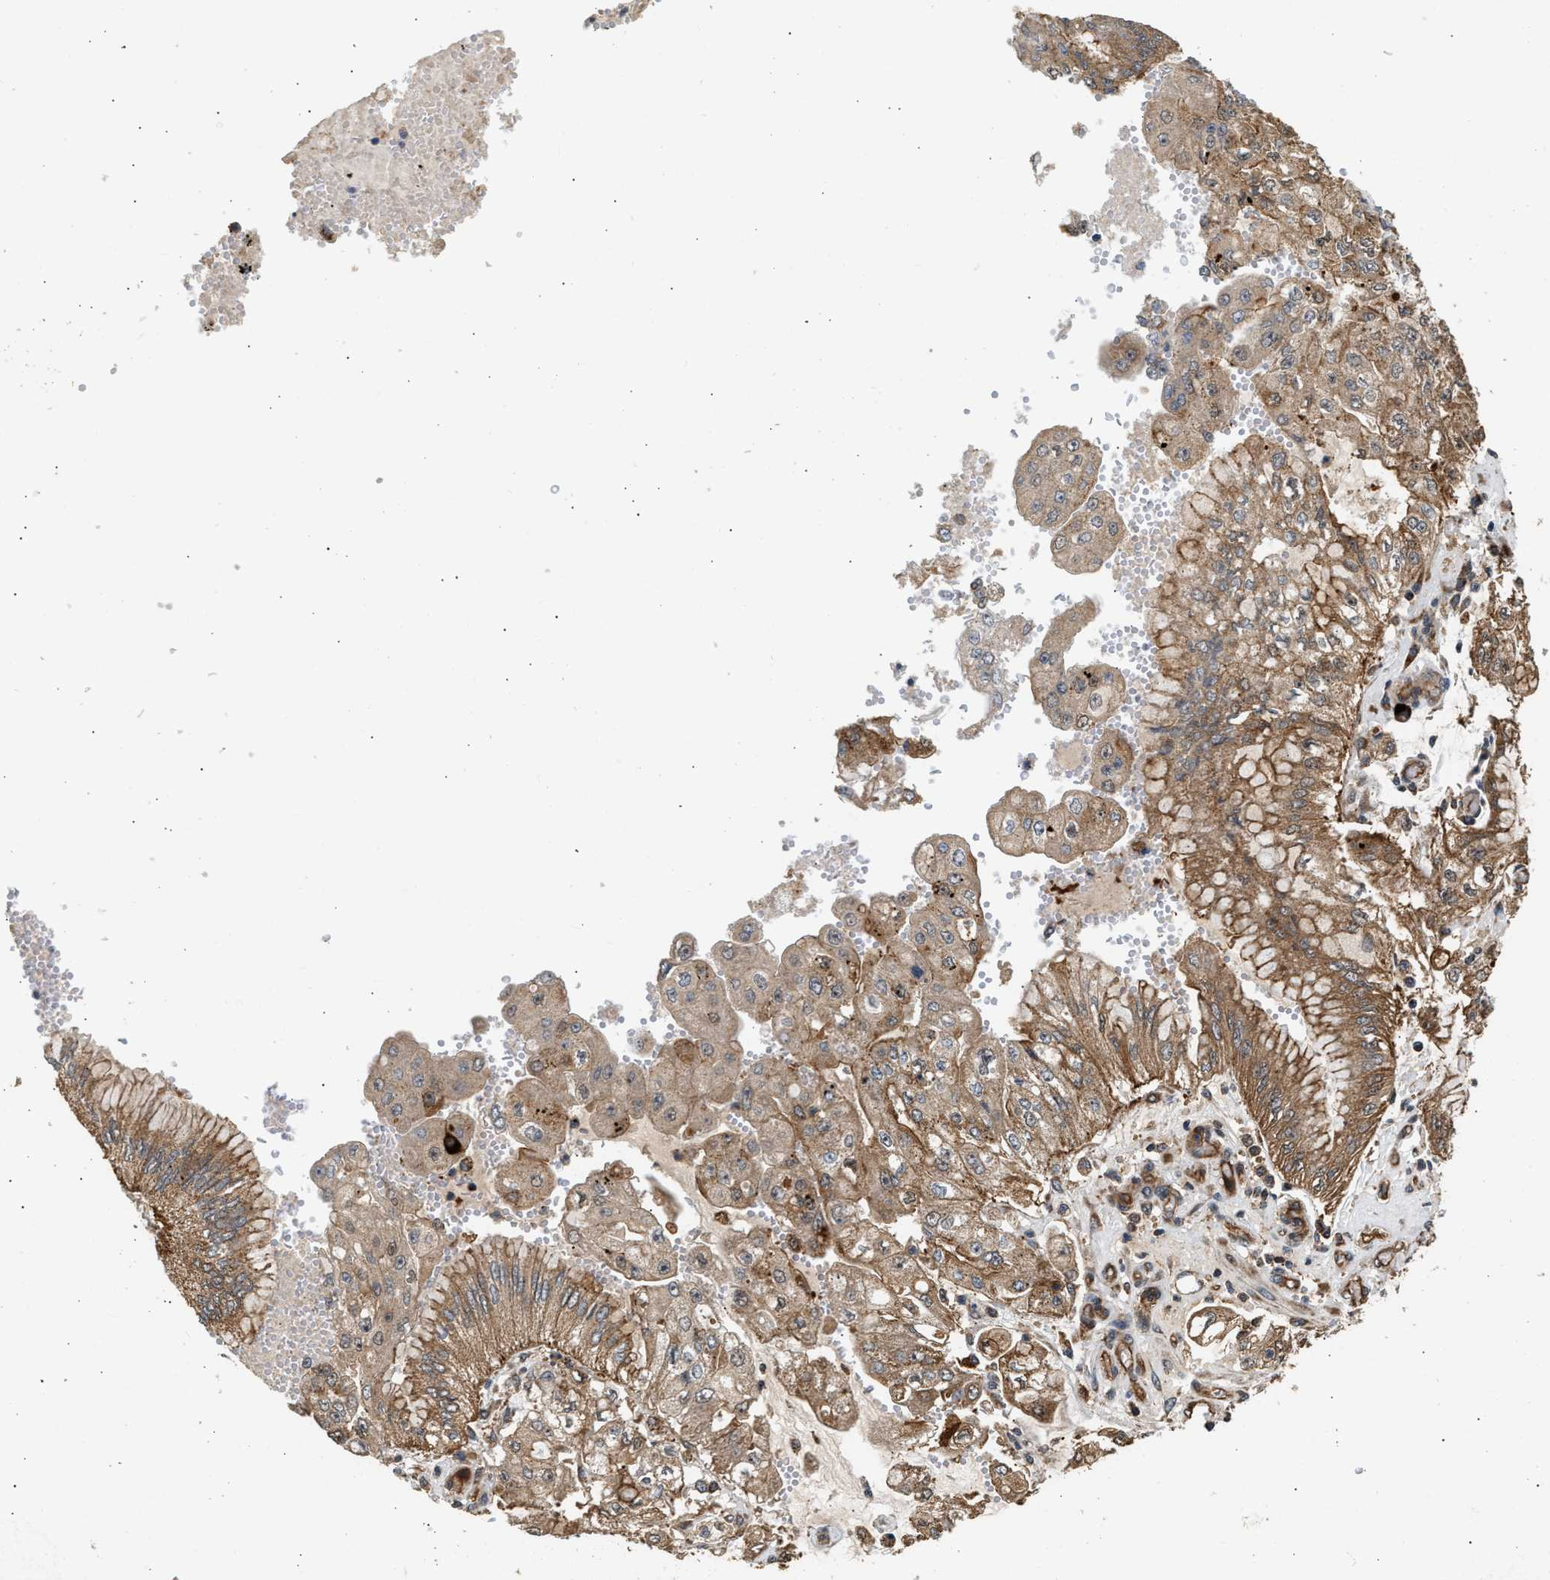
{"staining": {"intensity": "moderate", "quantity": ">75%", "location": "cytoplasmic/membranous"}, "tissue": "stomach cancer", "cell_type": "Tumor cells", "image_type": "cancer", "snomed": [{"axis": "morphology", "description": "Adenocarcinoma, NOS"}, {"axis": "topography", "description": "Stomach"}], "caption": "Immunohistochemistry staining of adenocarcinoma (stomach), which displays medium levels of moderate cytoplasmic/membranous positivity in approximately >75% of tumor cells indicating moderate cytoplasmic/membranous protein expression. The staining was performed using DAB (3,3'-diaminobenzidine) (brown) for protein detection and nuclei were counterstained in hematoxylin (blue).", "gene": "DUSP14", "patient": {"sex": "male", "age": 76}}